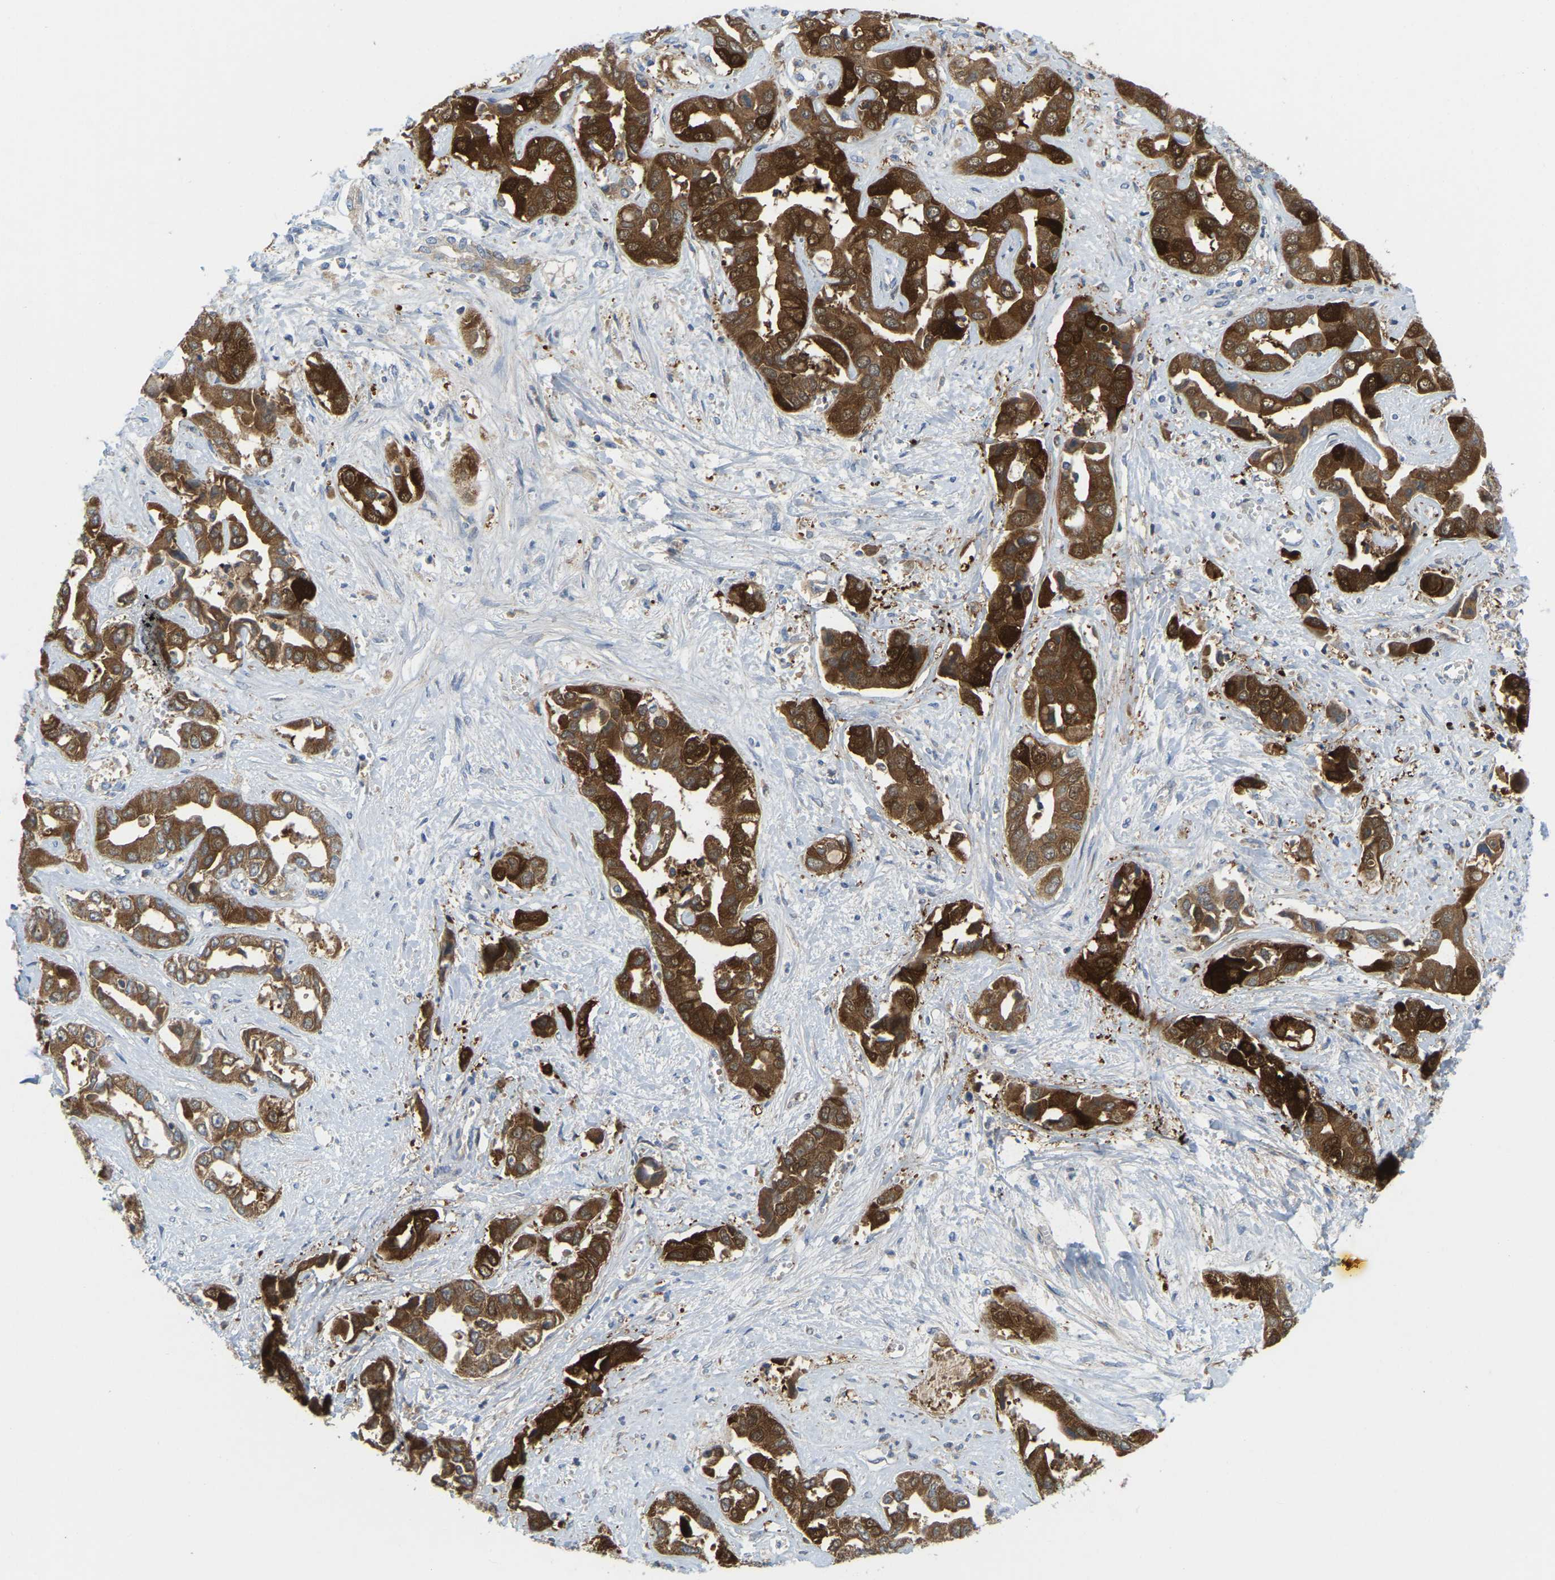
{"staining": {"intensity": "strong", "quantity": ">75%", "location": "cytoplasmic/membranous"}, "tissue": "liver cancer", "cell_type": "Tumor cells", "image_type": "cancer", "snomed": [{"axis": "morphology", "description": "Cholangiocarcinoma"}, {"axis": "topography", "description": "Liver"}], "caption": "Immunohistochemistry photomicrograph of human liver cholangiocarcinoma stained for a protein (brown), which shows high levels of strong cytoplasmic/membranous expression in approximately >75% of tumor cells.", "gene": "SERPINB5", "patient": {"sex": "female", "age": 52}}